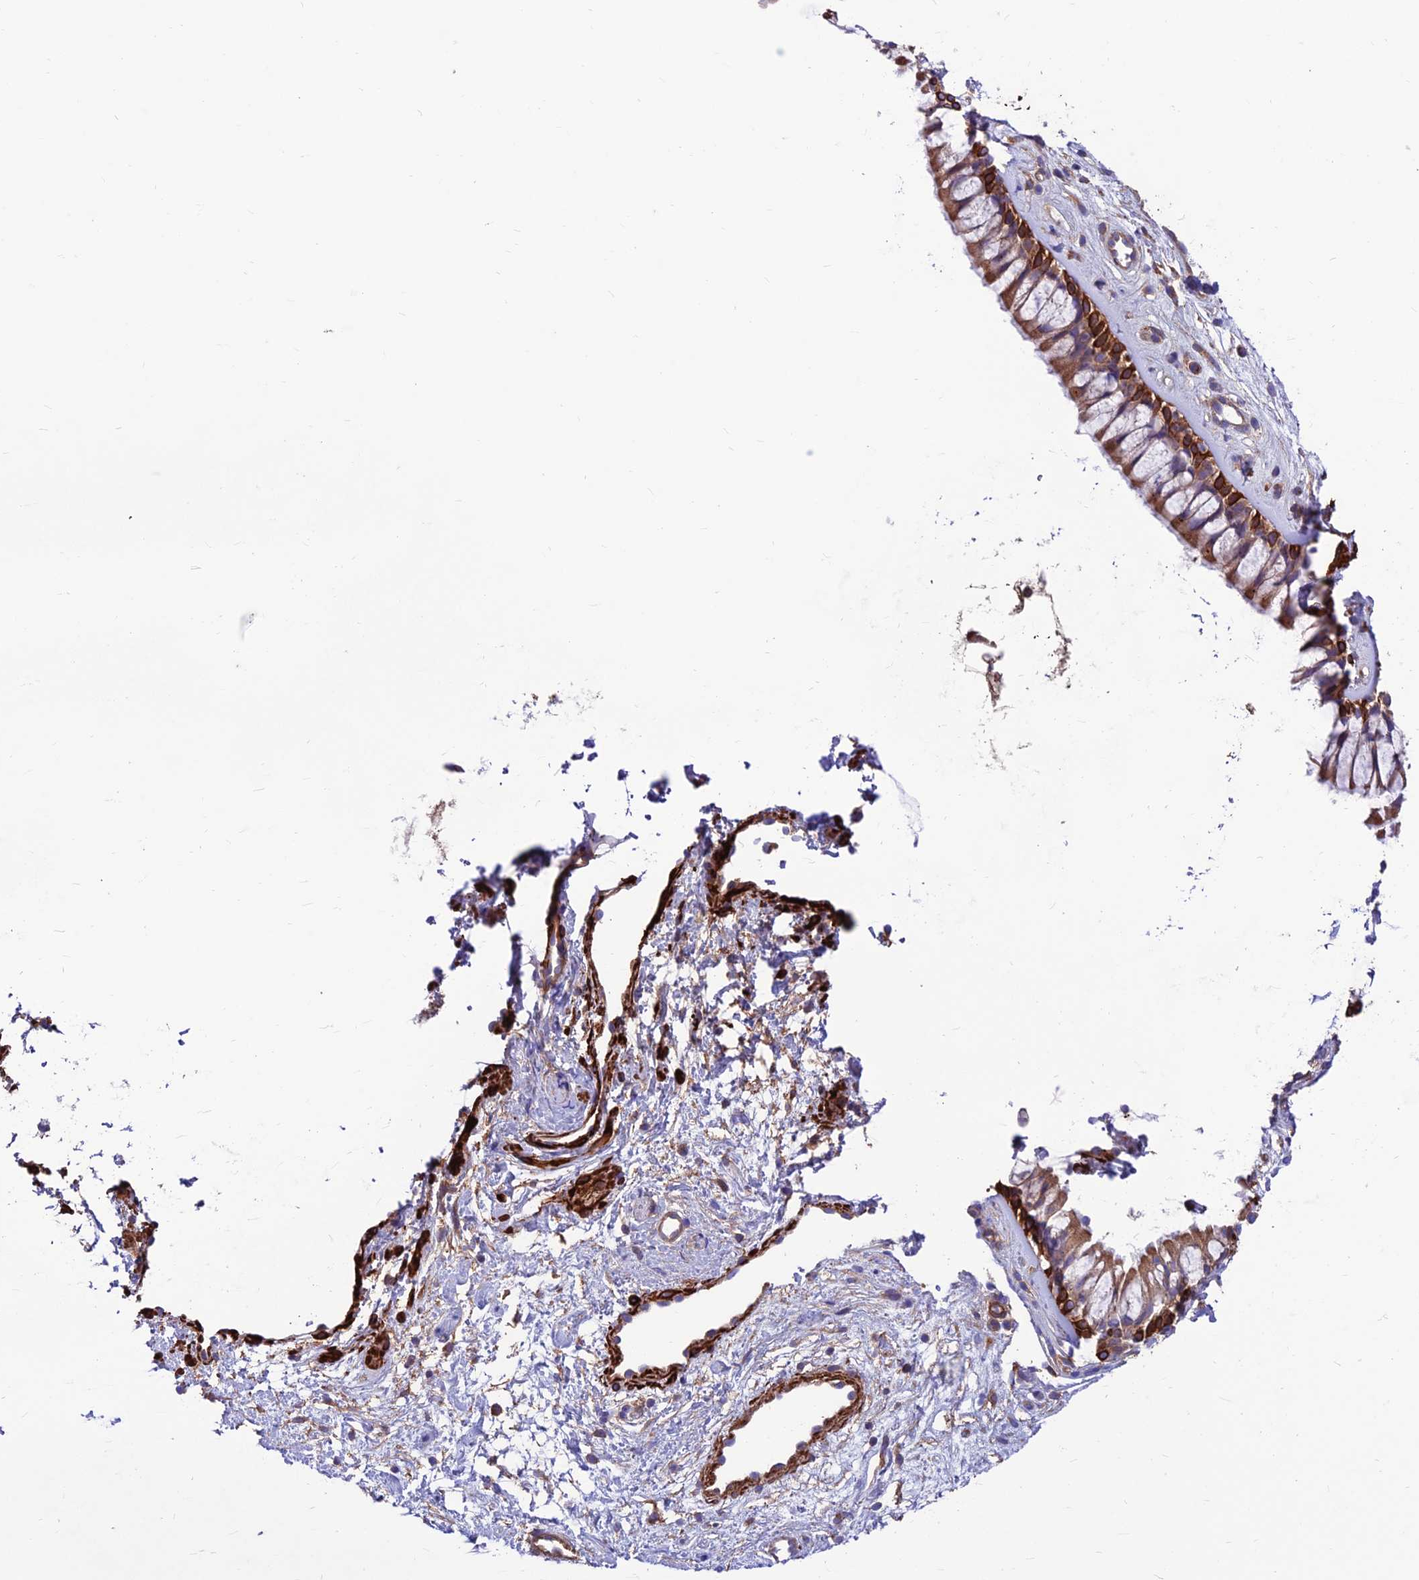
{"staining": {"intensity": "moderate", "quantity": ">75%", "location": "cytoplasmic/membranous"}, "tissue": "nasopharynx", "cell_type": "Respiratory epithelial cells", "image_type": "normal", "snomed": [{"axis": "morphology", "description": "Normal tissue, NOS"}, {"axis": "topography", "description": "Nasopharynx"}], "caption": "Immunohistochemistry (IHC) image of benign nasopharynx: nasopharynx stained using IHC demonstrates medium levels of moderate protein expression localized specifically in the cytoplasmic/membranous of respiratory epithelial cells, appearing as a cytoplasmic/membranous brown color.", "gene": "VPS16", "patient": {"sex": "male", "age": 32}}